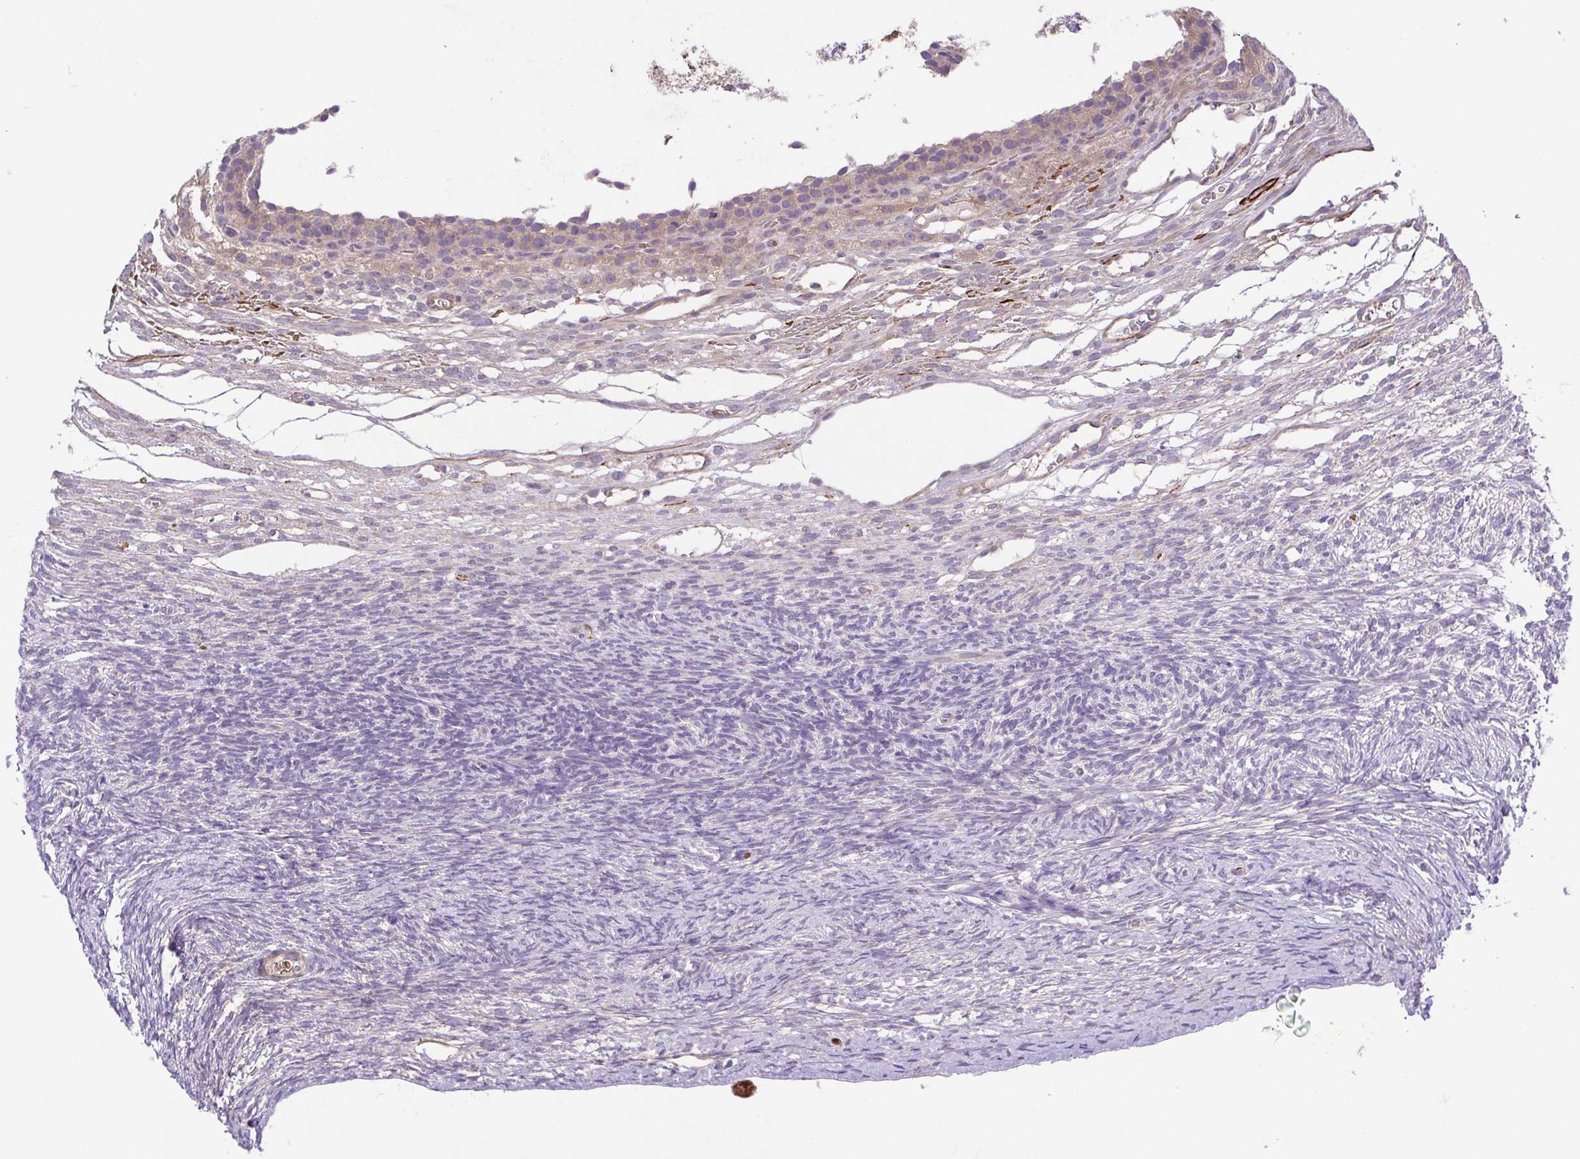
{"staining": {"intensity": "weak", "quantity": ">75%", "location": "cytoplasmic/membranous"}, "tissue": "ovary", "cell_type": "Follicle cells", "image_type": "normal", "snomed": [{"axis": "morphology", "description": "Normal tissue, NOS"}, {"axis": "topography", "description": "Ovary"}], "caption": "Approximately >75% of follicle cells in normal ovary show weak cytoplasmic/membranous protein expression as visualized by brown immunohistochemical staining.", "gene": "IDE", "patient": {"sex": "female", "age": 34}}